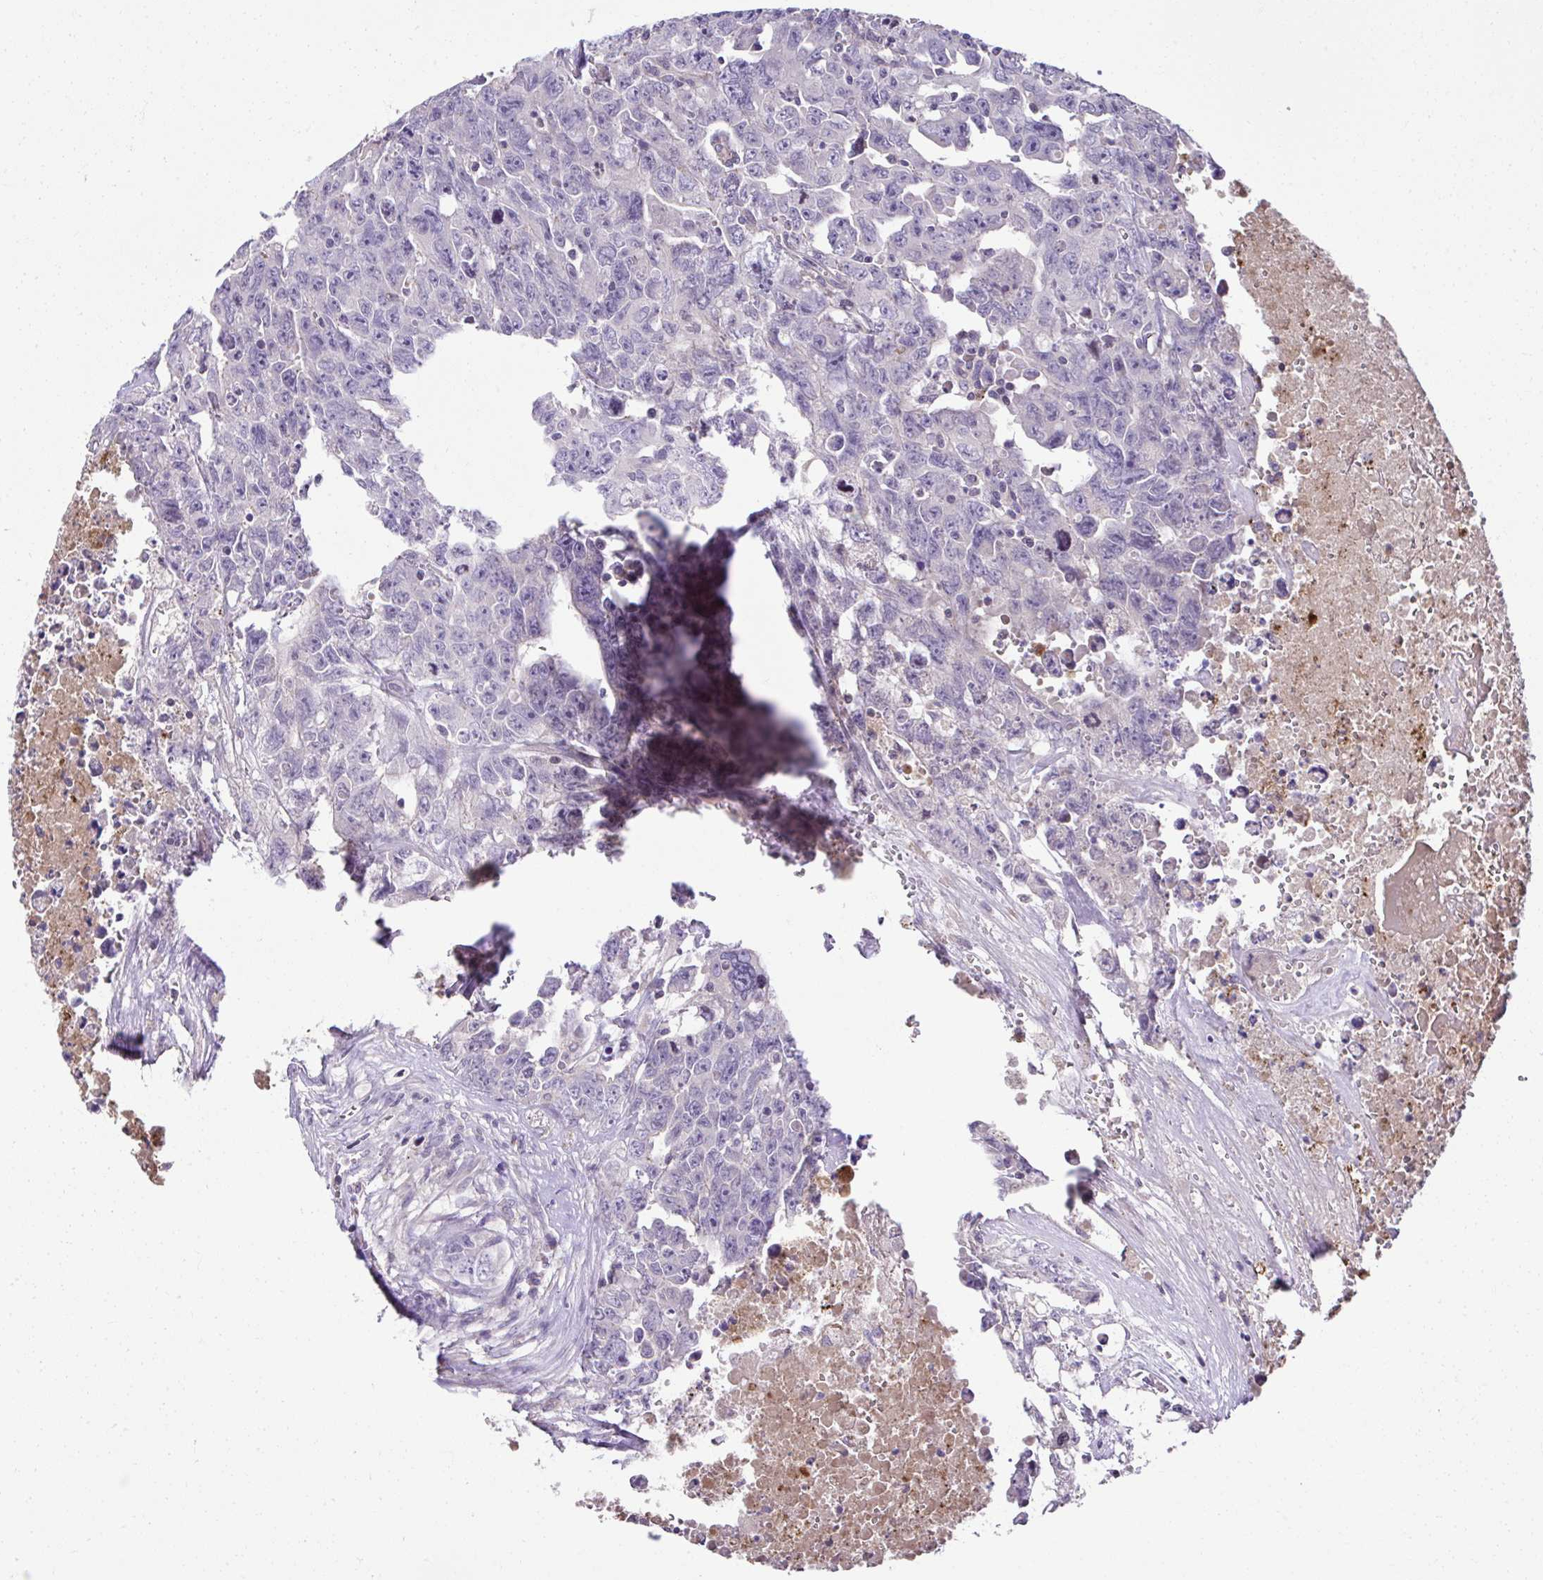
{"staining": {"intensity": "negative", "quantity": "none", "location": "none"}, "tissue": "testis cancer", "cell_type": "Tumor cells", "image_type": "cancer", "snomed": [{"axis": "morphology", "description": "Carcinoma, Embryonal, NOS"}, {"axis": "topography", "description": "Testis"}], "caption": "High magnification brightfield microscopy of testis embryonal carcinoma stained with DAB (brown) and counterstained with hematoxylin (blue): tumor cells show no significant positivity.", "gene": "CCDC85C", "patient": {"sex": "male", "age": 24}}